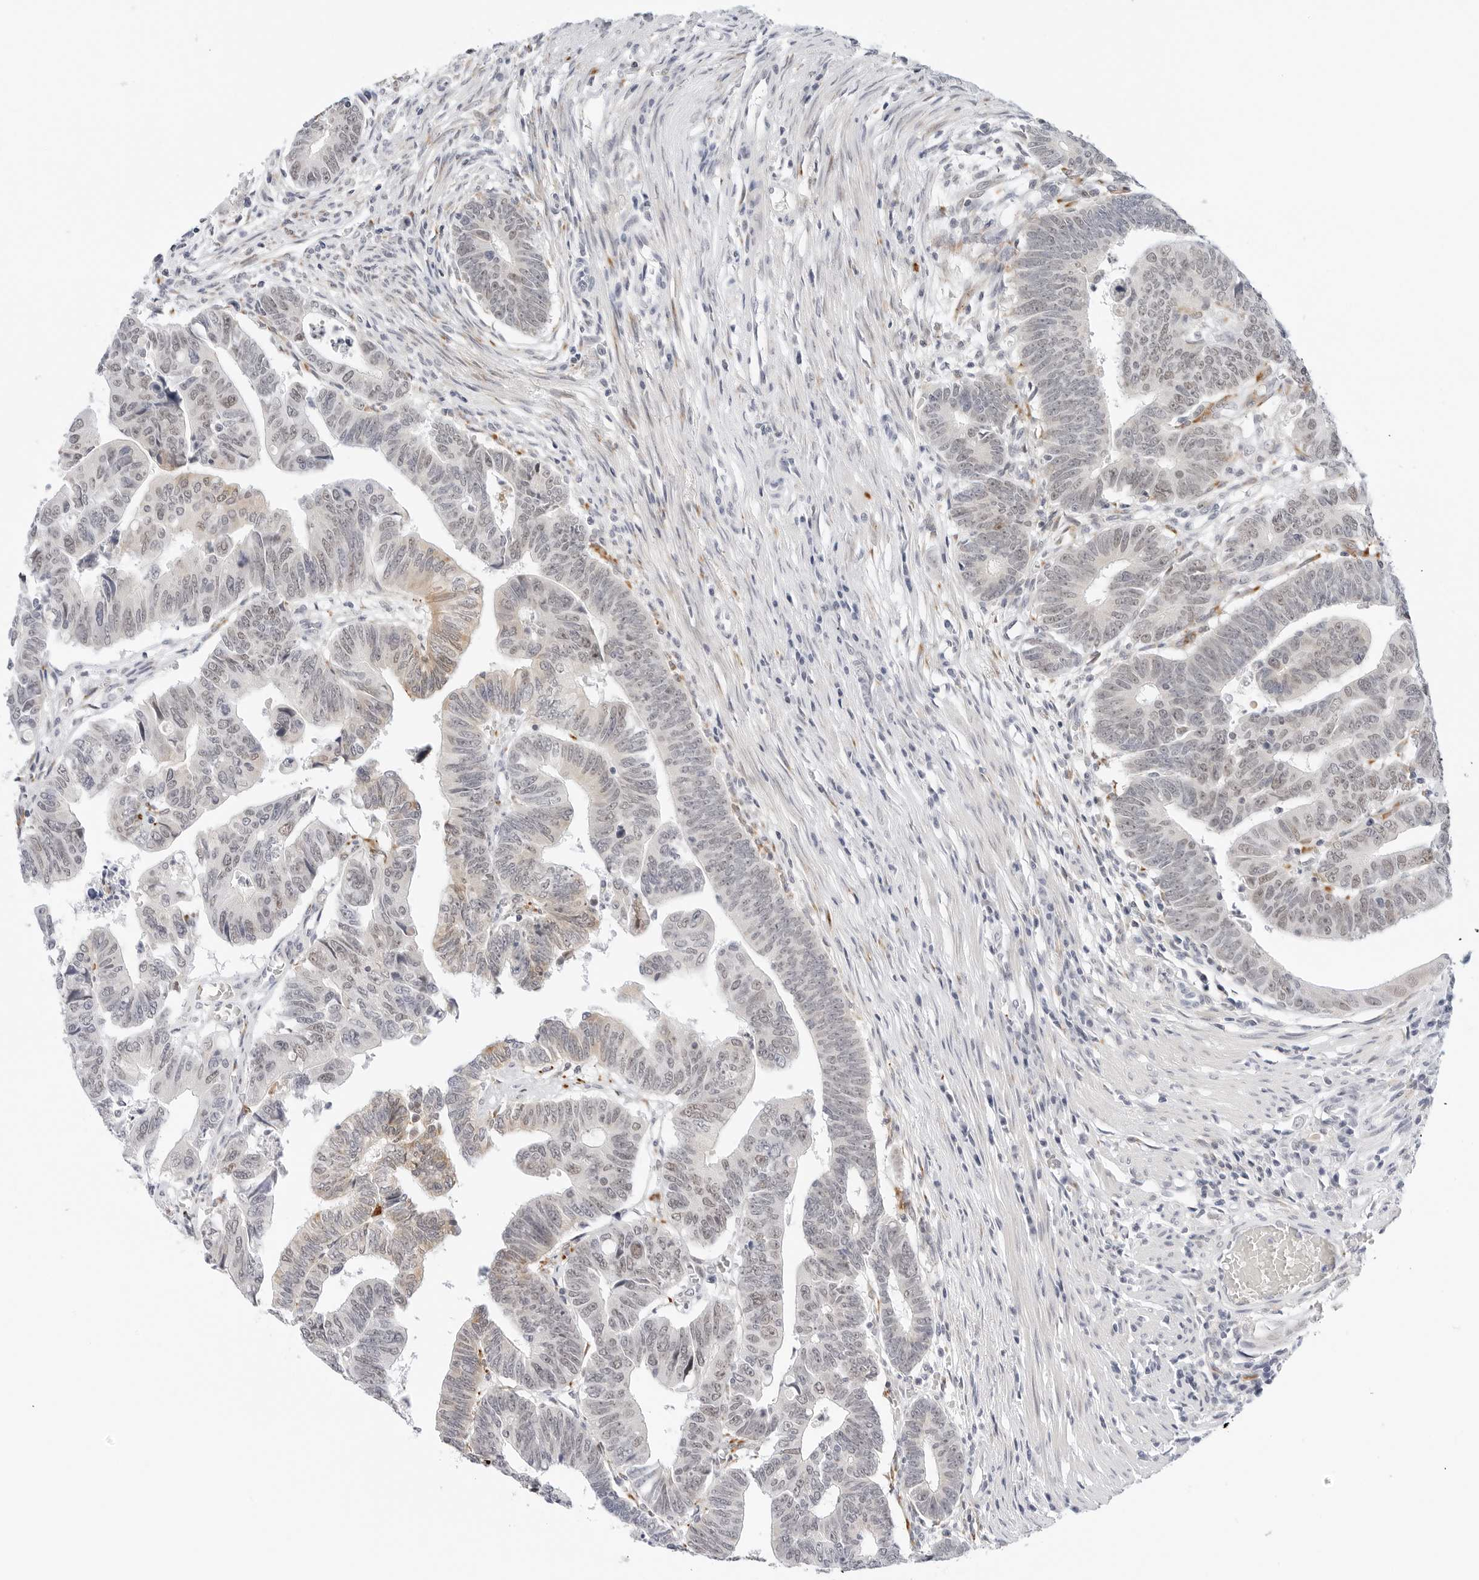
{"staining": {"intensity": "weak", "quantity": "<25%", "location": "cytoplasmic/membranous"}, "tissue": "colorectal cancer", "cell_type": "Tumor cells", "image_type": "cancer", "snomed": [{"axis": "morphology", "description": "Adenocarcinoma, NOS"}, {"axis": "topography", "description": "Rectum"}], "caption": "An image of colorectal cancer (adenocarcinoma) stained for a protein displays no brown staining in tumor cells.", "gene": "TSEN2", "patient": {"sex": "female", "age": 65}}